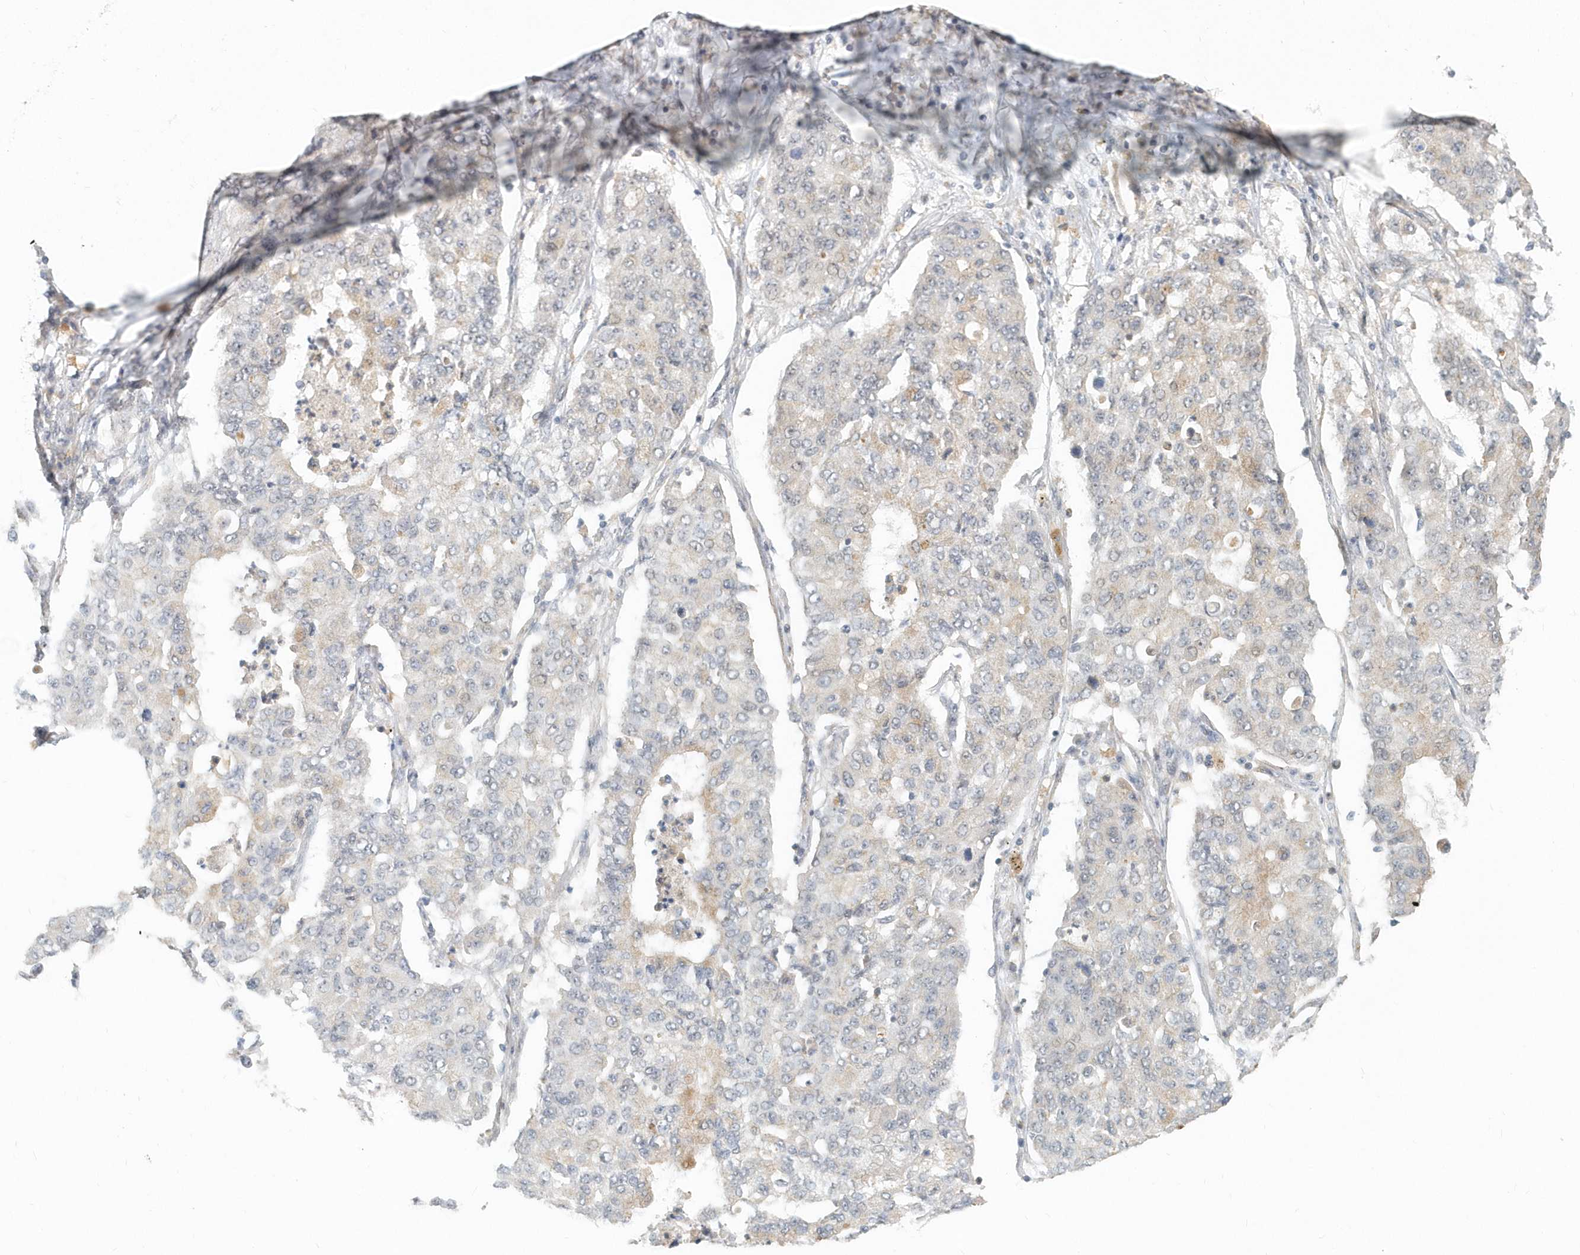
{"staining": {"intensity": "negative", "quantity": "none", "location": "none"}, "tissue": "lung cancer", "cell_type": "Tumor cells", "image_type": "cancer", "snomed": [{"axis": "morphology", "description": "Squamous cell carcinoma, NOS"}, {"axis": "topography", "description": "Lung"}], "caption": "A histopathology image of human lung cancer is negative for staining in tumor cells.", "gene": "NAPB", "patient": {"sex": "male", "age": 74}}